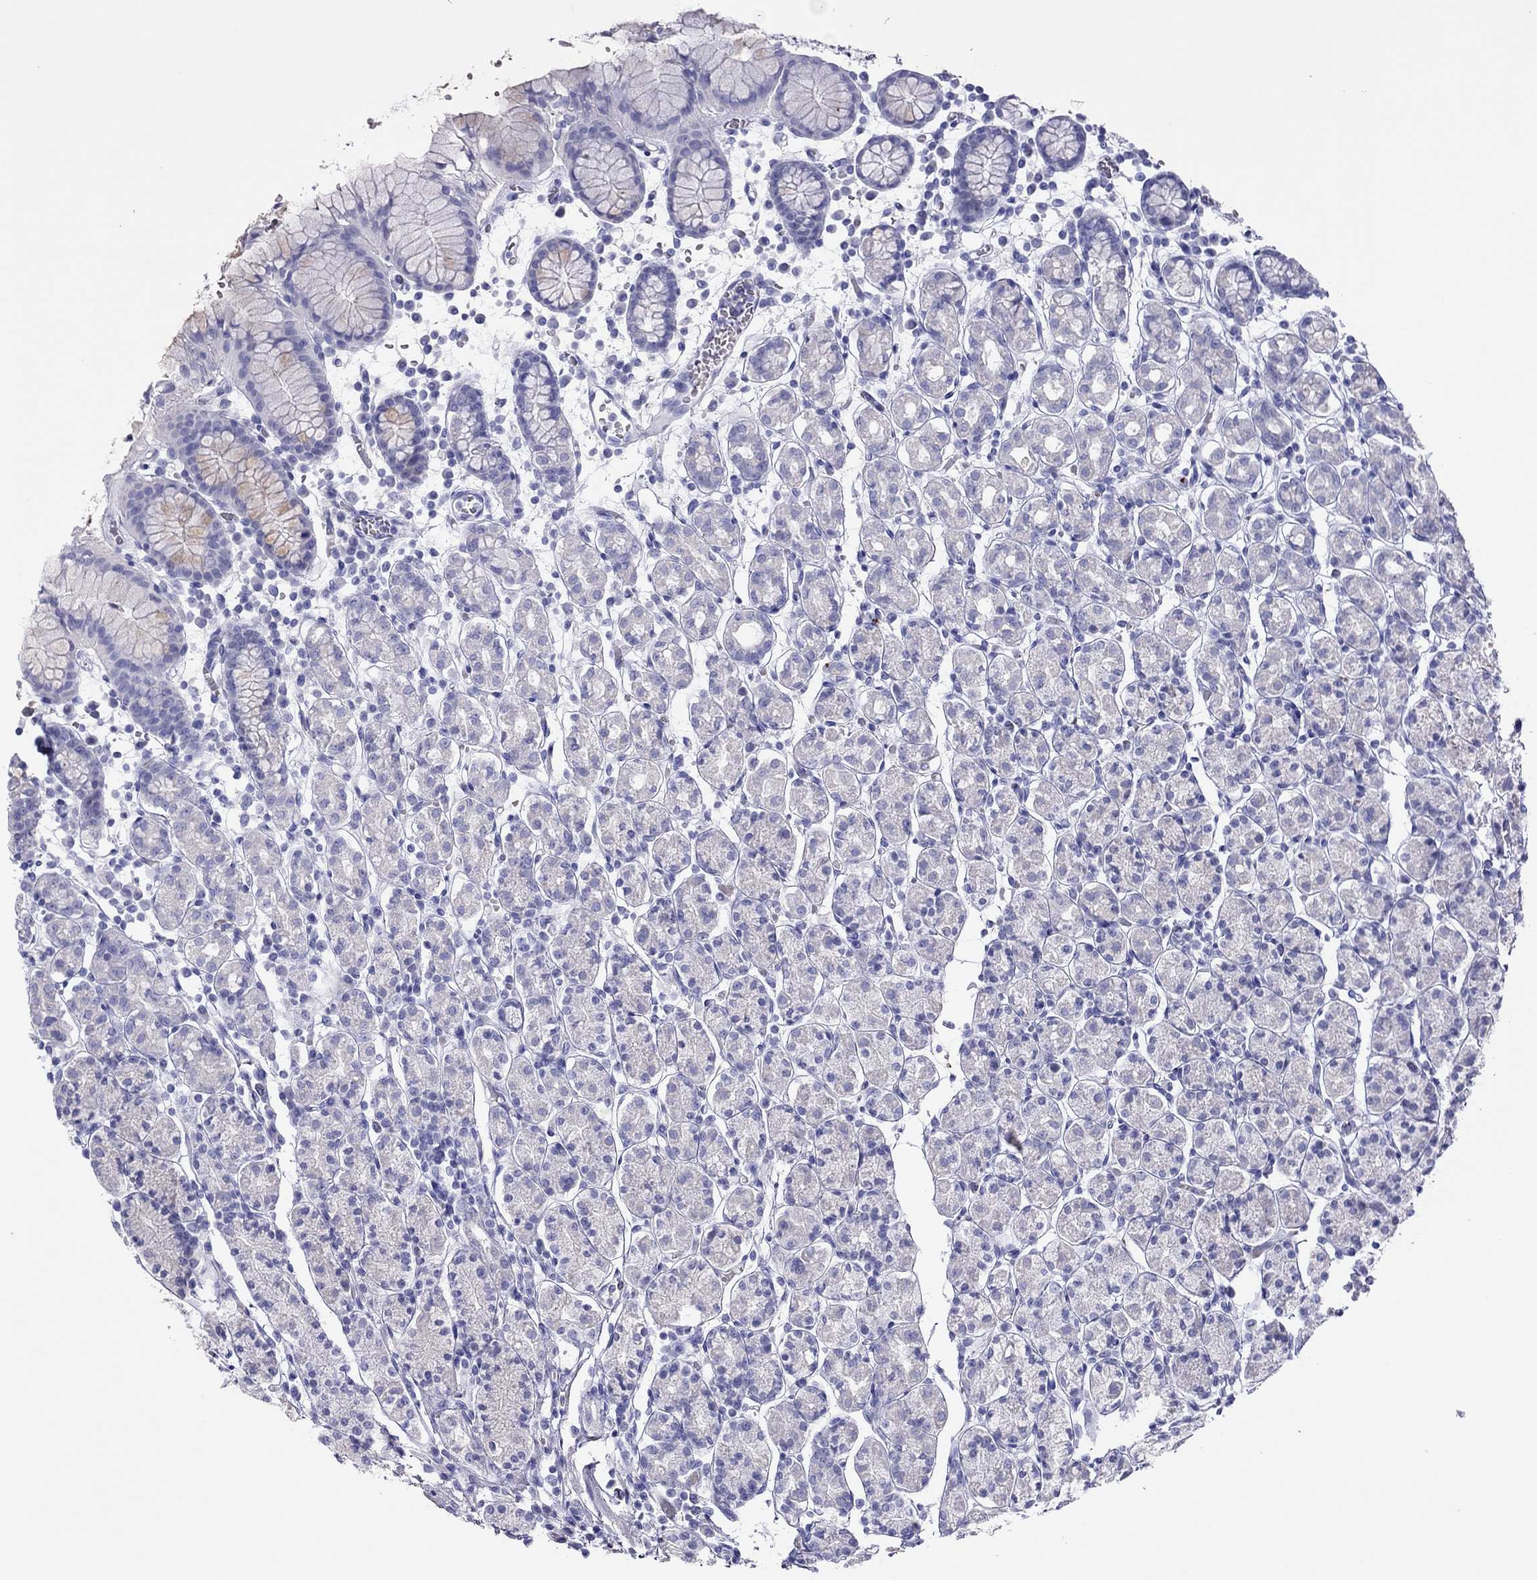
{"staining": {"intensity": "negative", "quantity": "none", "location": "none"}, "tissue": "stomach", "cell_type": "Glandular cells", "image_type": "normal", "snomed": [{"axis": "morphology", "description": "Normal tissue, NOS"}, {"axis": "topography", "description": "Stomach, upper"}, {"axis": "topography", "description": "Stomach"}], "caption": "Immunohistochemical staining of normal human stomach exhibits no significant positivity in glandular cells.", "gene": "TSHB", "patient": {"sex": "male", "age": 62}}